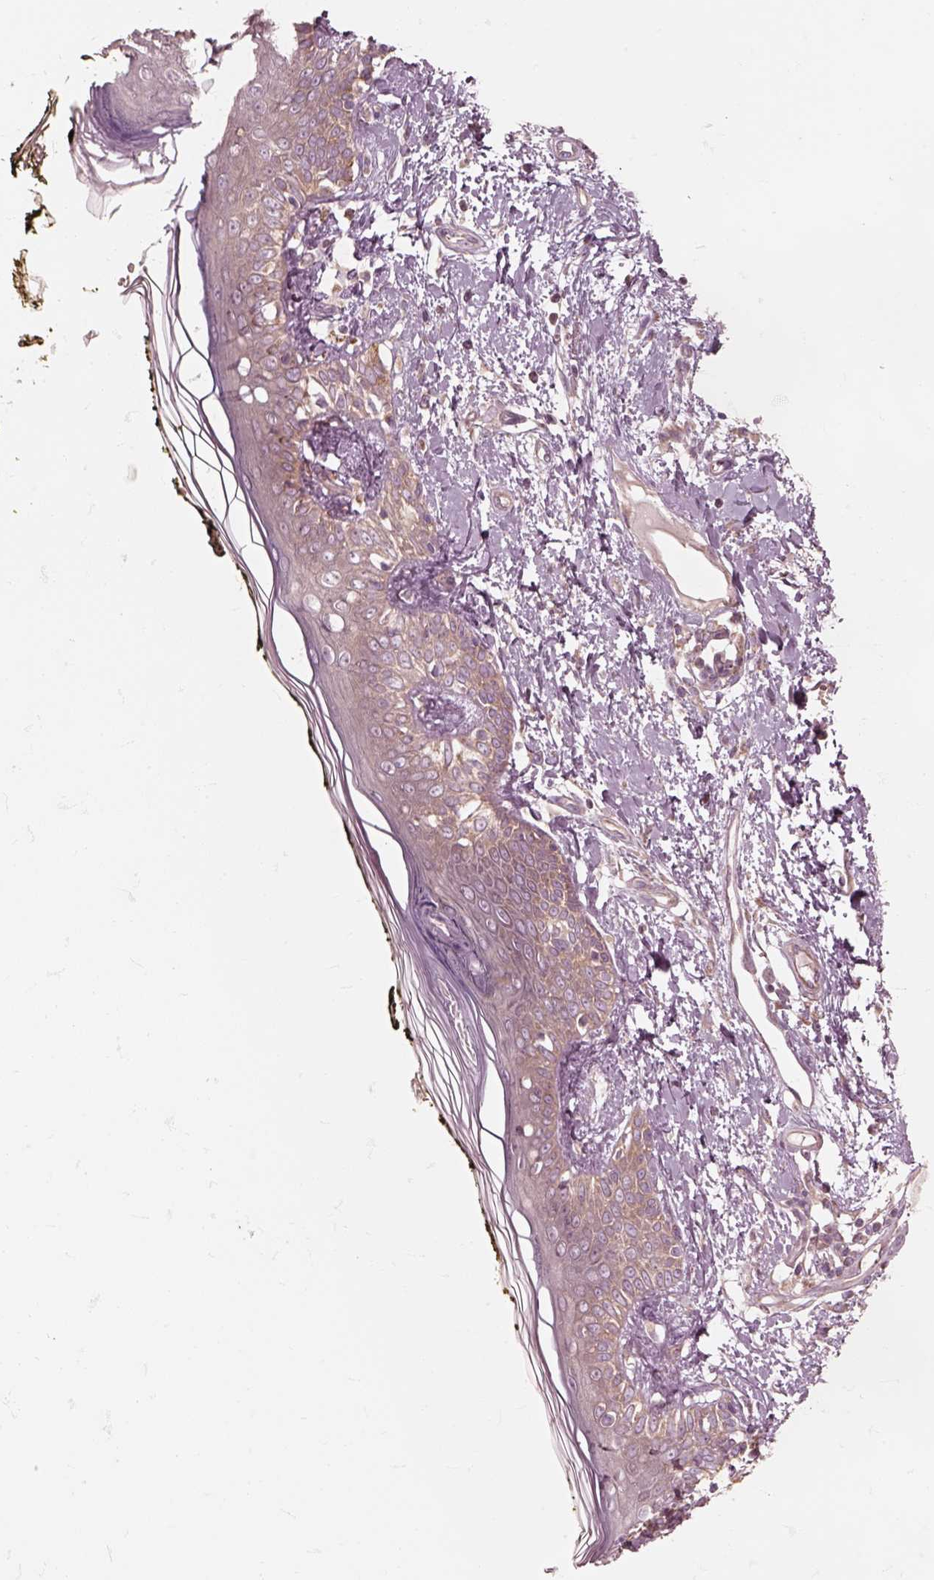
{"staining": {"intensity": "weak", "quantity": ">75%", "location": "cytoplasmic/membranous"}, "tissue": "skin", "cell_type": "Fibroblasts", "image_type": "normal", "snomed": [{"axis": "morphology", "description": "Normal tissue, NOS"}, {"axis": "topography", "description": "Skin"}], "caption": "The immunohistochemical stain highlights weak cytoplasmic/membranous staining in fibroblasts of benign skin.", "gene": "CNOT2", "patient": {"sex": "male", "age": 76}}